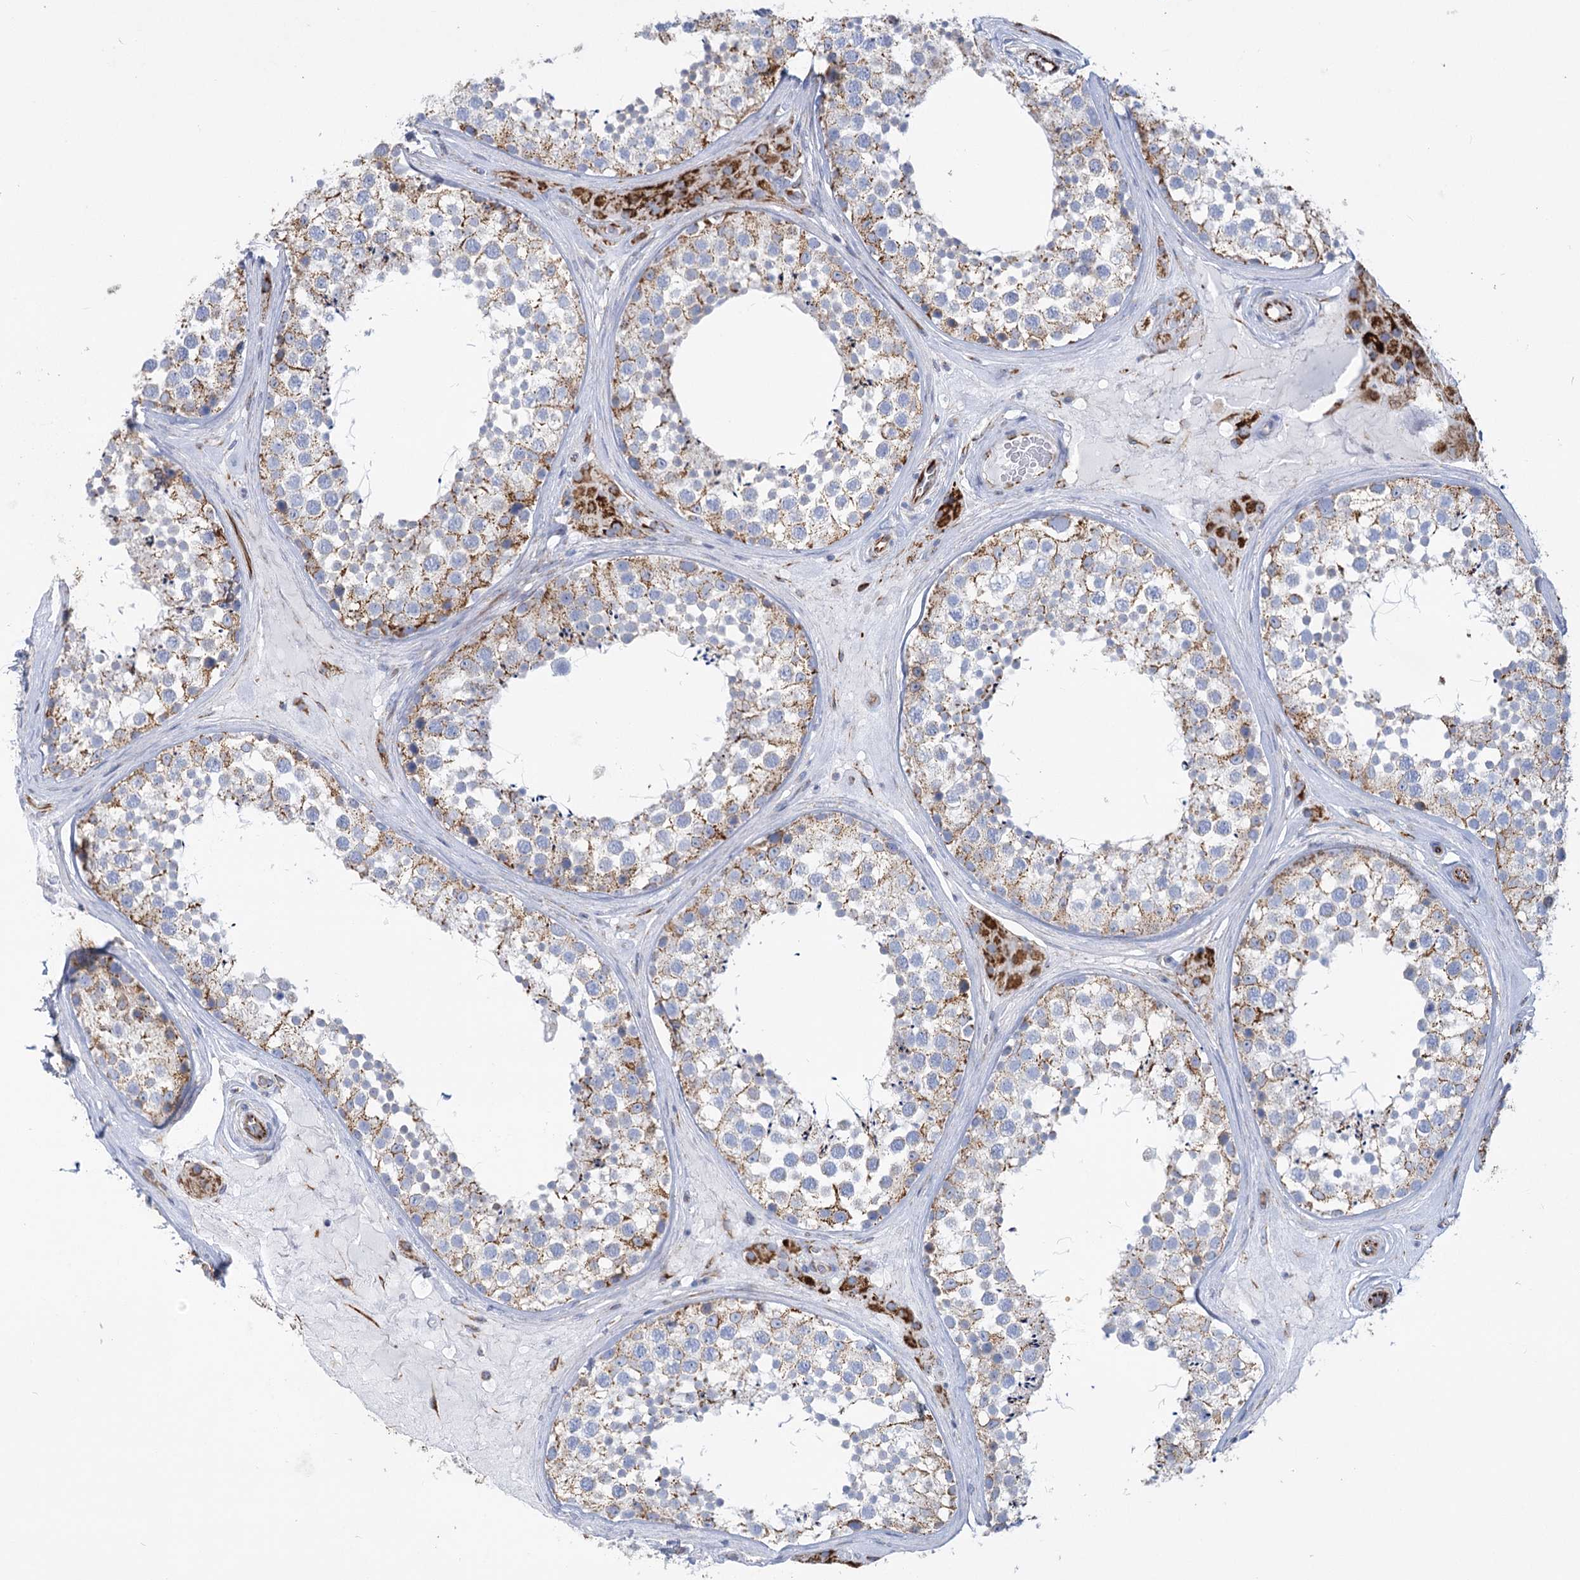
{"staining": {"intensity": "moderate", "quantity": "25%-75%", "location": "cytoplasmic/membranous"}, "tissue": "testis", "cell_type": "Cells in seminiferous ducts", "image_type": "normal", "snomed": [{"axis": "morphology", "description": "Normal tissue, NOS"}, {"axis": "topography", "description": "Testis"}], "caption": "Immunohistochemical staining of normal human testis demonstrates moderate cytoplasmic/membranous protein positivity in approximately 25%-75% of cells in seminiferous ducts.", "gene": "DHTKD1", "patient": {"sex": "male", "age": 46}}